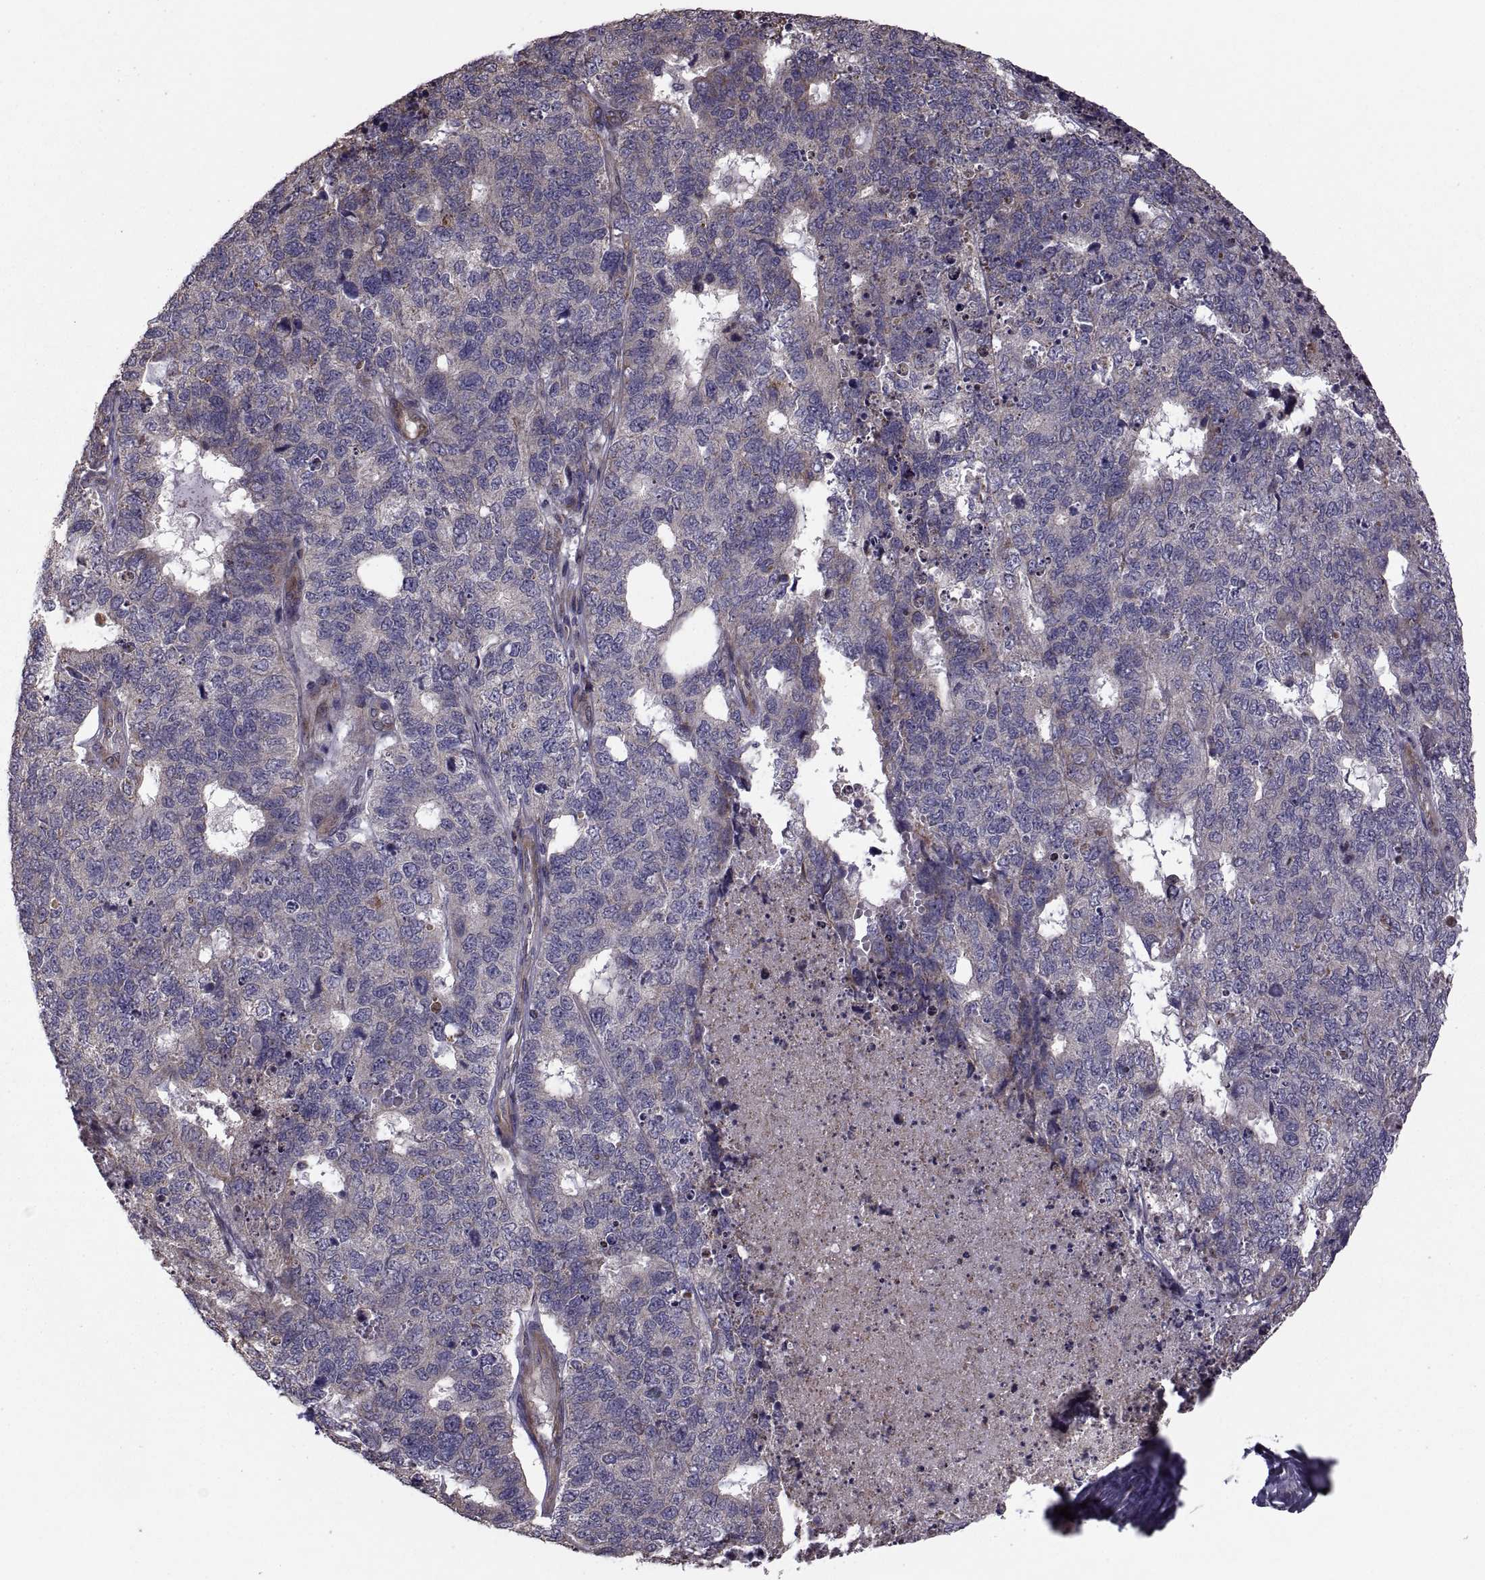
{"staining": {"intensity": "weak", "quantity": "<25%", "location": "cytoplasmic/membranous"}, "tissue": "cervical cancer", "cell_type": "Tumor cells", "image_type": "cancer", "snomed": [{"axis": "morphology", "description": "Squamous cell carcinoma, NOS"}, {"axis": "topography", "description": "Cervix"}], "caption": "There is no significant staining in tumor cells of cervical cancer. Nuclei are stained in blue.", "gene": "PMM2", "patient": {"sex": "female", "age": 63}}